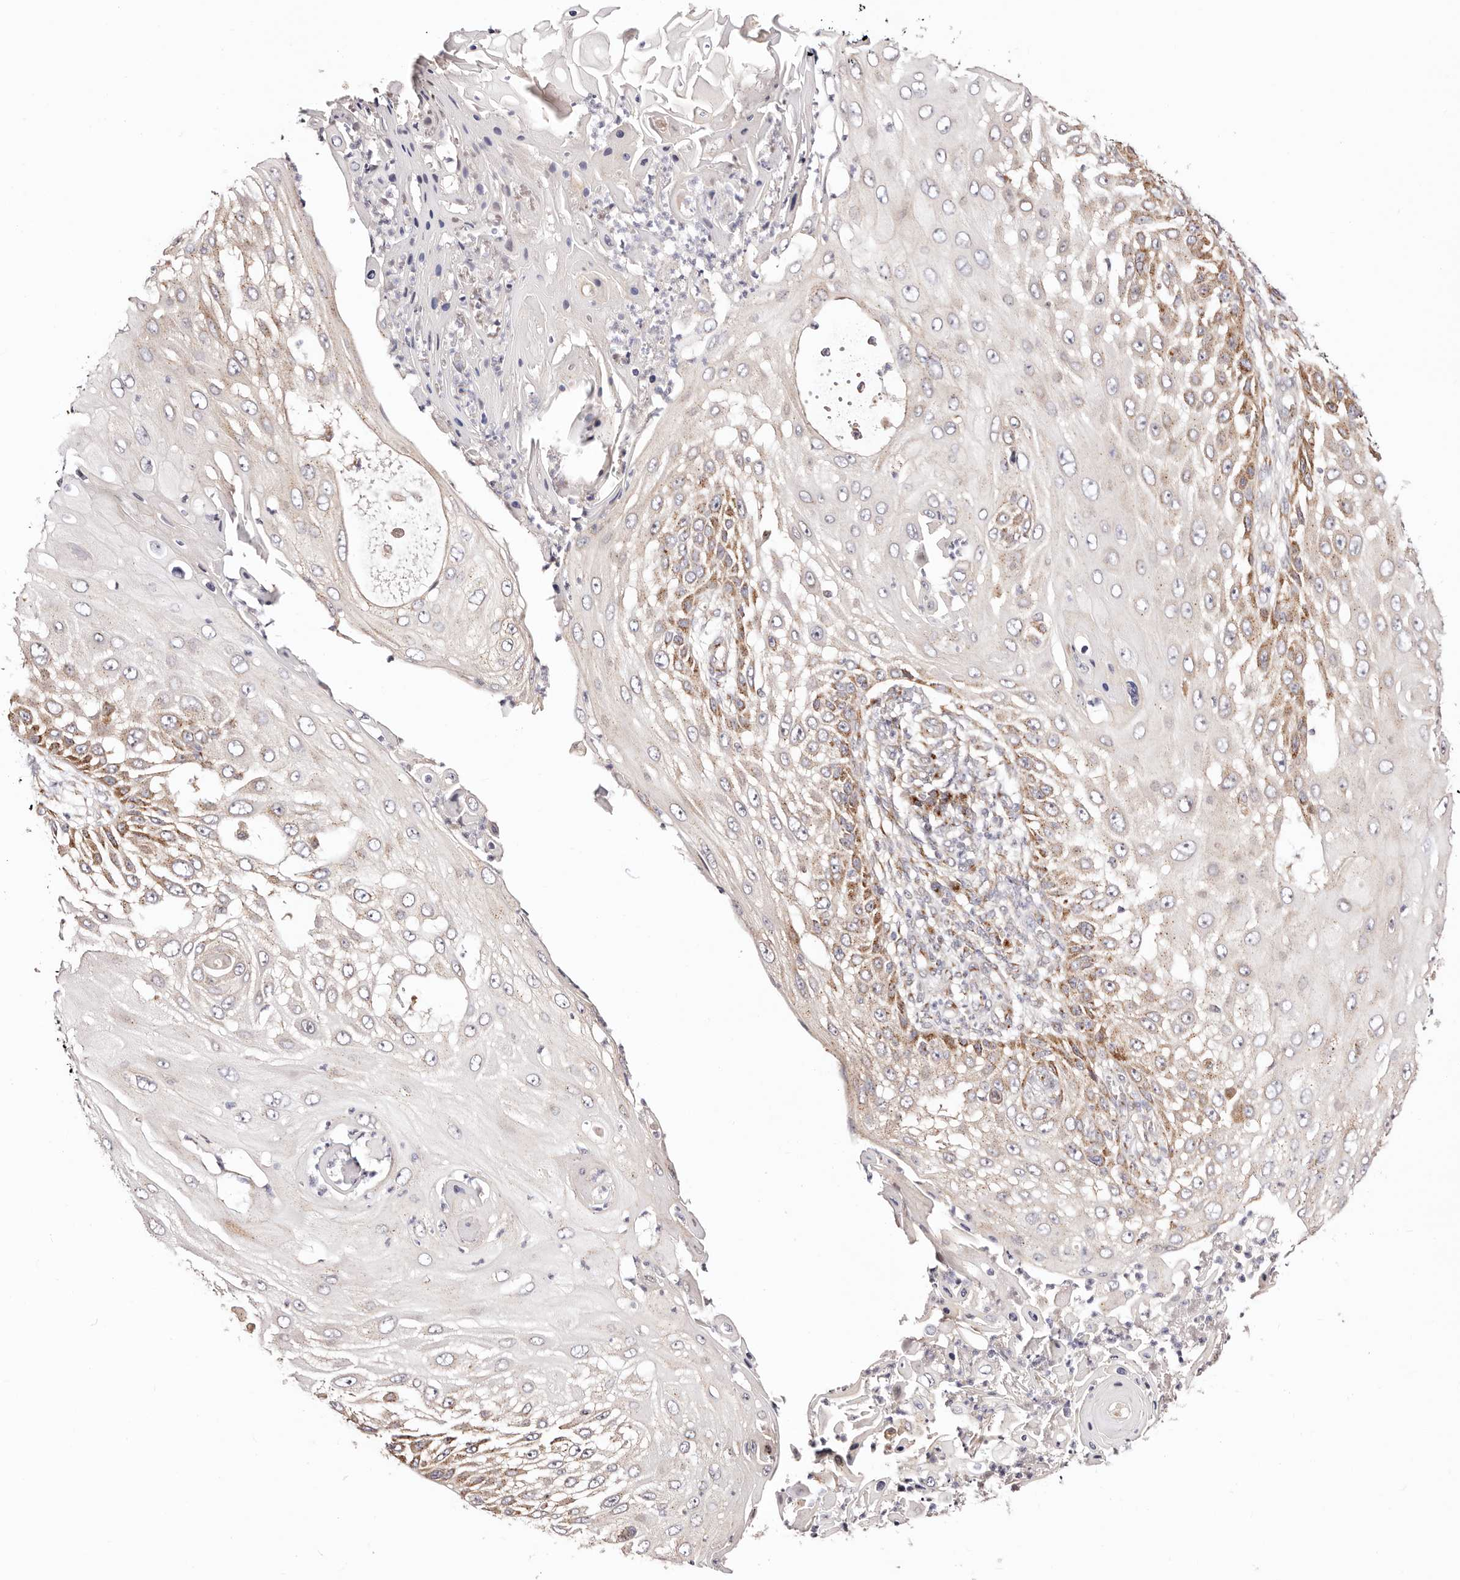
{"staining": {"intensity": "moderate", "quantity": "<25%", "location": "cytoplasmic/membranous"}, "tissue": "skin cancer", "cell_type": "Tumor cells", "image_type": "cancer", "snomed": [{"axis": "morphology", "description": "Squamous cell carcinoma, NOS"}, {"axis": "topography", "description": "Skin"}], "caption": "IHC (DAB) staining of skin squamous cell carcinoma displays moderate cytoplasmic/membranous protein staining in approximately <25% of tumor cells.", "gene": "MAPK6", "patient": {"sex": "female", "age": 44}}